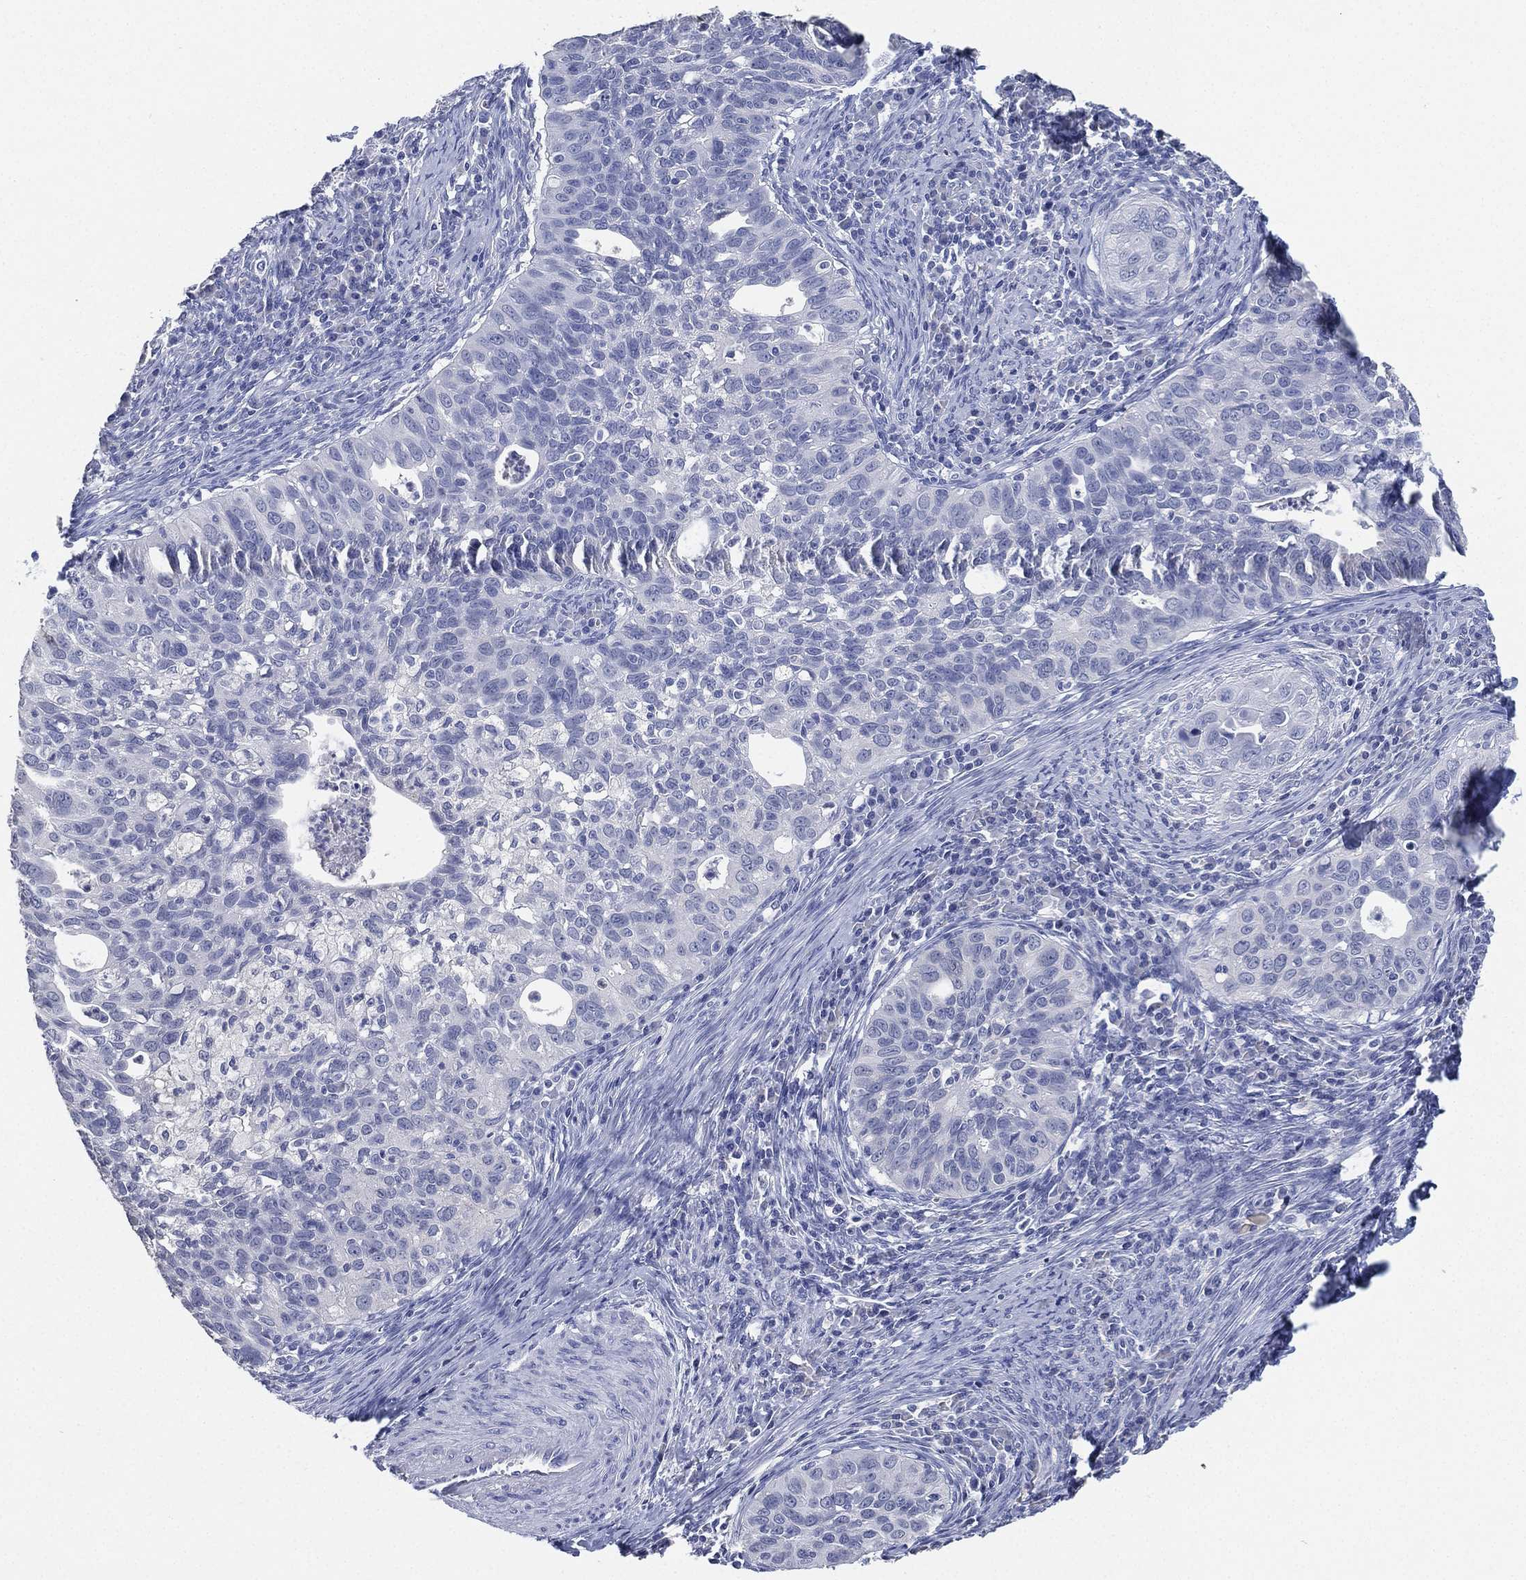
{"staining": {"intensity": "negative", "quantity": "none", "location": "none"}, "tissue": "cervical cancer", "cell_type": "Tumor cells", "image_type": "cancer", "snomed": [{"axis": "morphology", "description": "Squamous cell carcinoma, NOS"}, {"axis": "topography", "description": "Cervix"}], "caption": "An image of human cervical squamous cell carcinoma is negative for staining in tumor cells.", "gene": "IYD", "patient": {"sex": "female", "age": 26}}